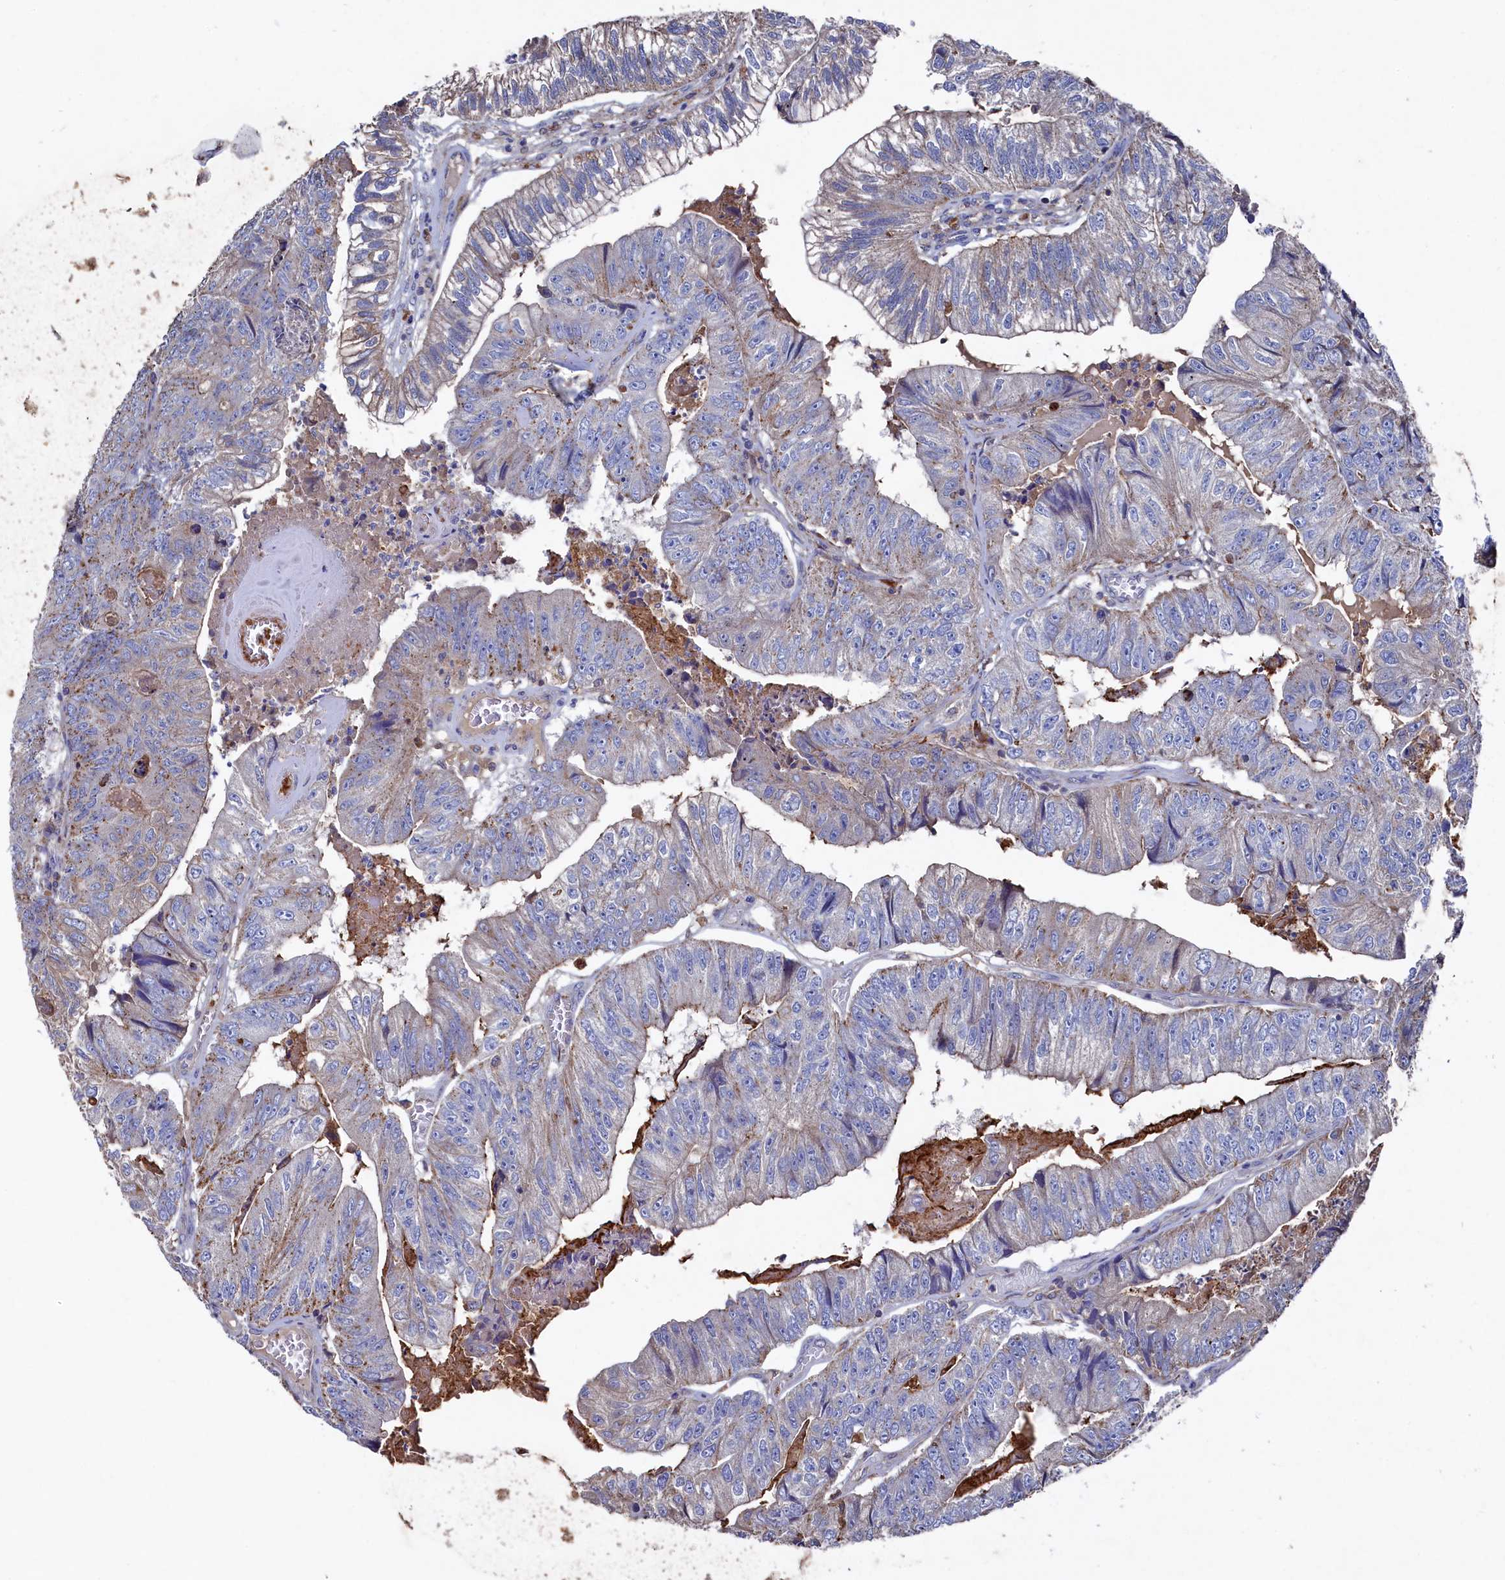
{"staining": {"intensity": "weak", "quantity": "<25%", "location": "cytoplasmic/membranous"}, "tissue": "colorectal cancer", "cell_type": "Tumor cells", "image_type": "cancer", "snomed": [{"axis": "morphology", "description": "Adenocarcinoma, NOS"}, {"axis": "topography", "description": "Colon"}], "caption": "High magnification brightfield microscopy of colorectal cancer (adenocarcinoma) stained with DAB (brown) and counterstained with hematoxylin (blue): tumor cells show no significant positivity.", "gene": "TK2", "patient": {"sex": "female", "age": 67}}